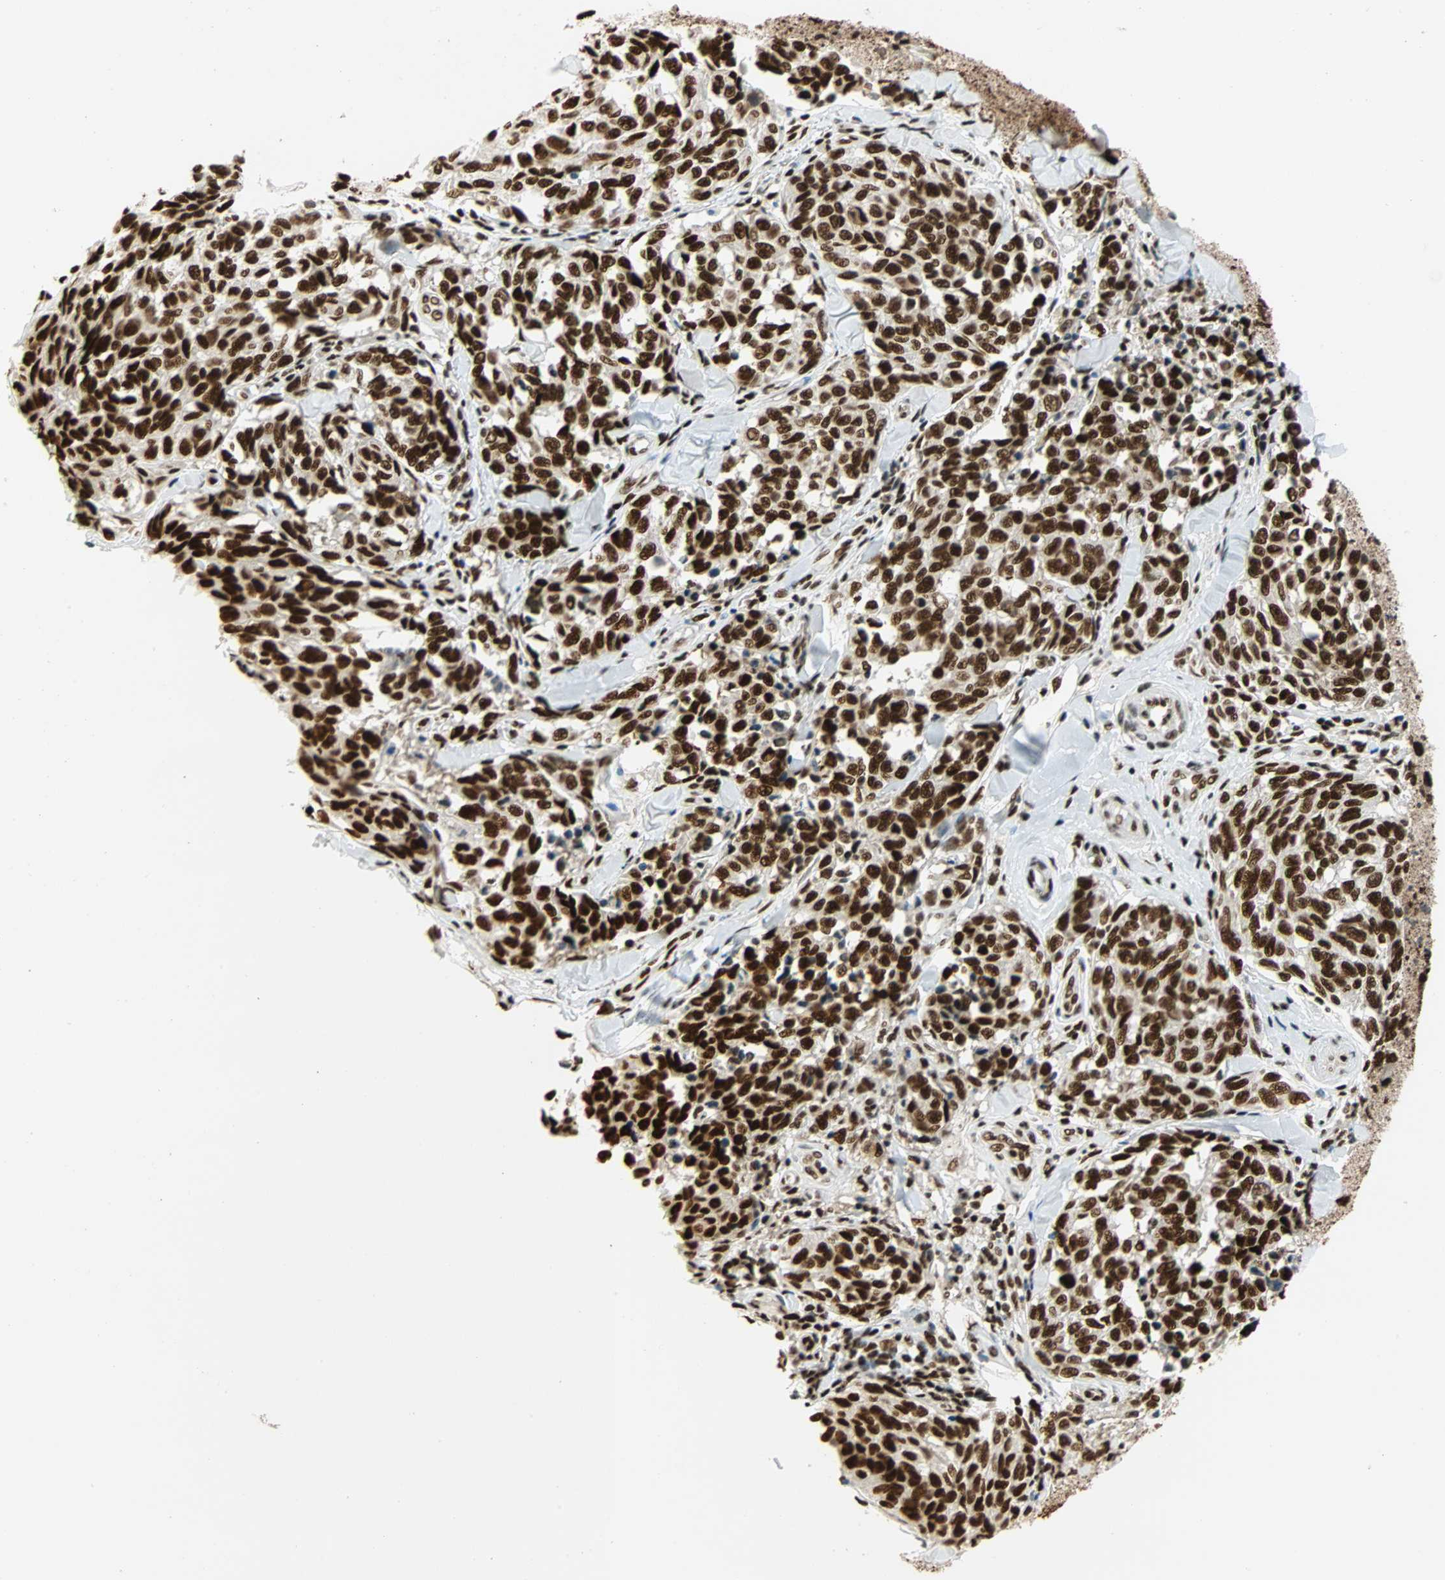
{"staining": {"intensity": "strong", "quantity": ">75%", "location": "nuclear"}, "tissue": "melanoma", "cell_type": "Tumor cells", "image_type": "cancer", "snomed": [{"axis": "morphology", "description": "Malignant melanoma, NOS"}, {"axis": "topography", "description": "Skin"}], "caption": "Protein staining shows strong nuclear expression in approximately >75% of tumor cells in malignant melanoma. (IHC, brightfield microscopy, high magnification).", "gene": "CDK12", "patient": {"sex": "female", "age": 64}}